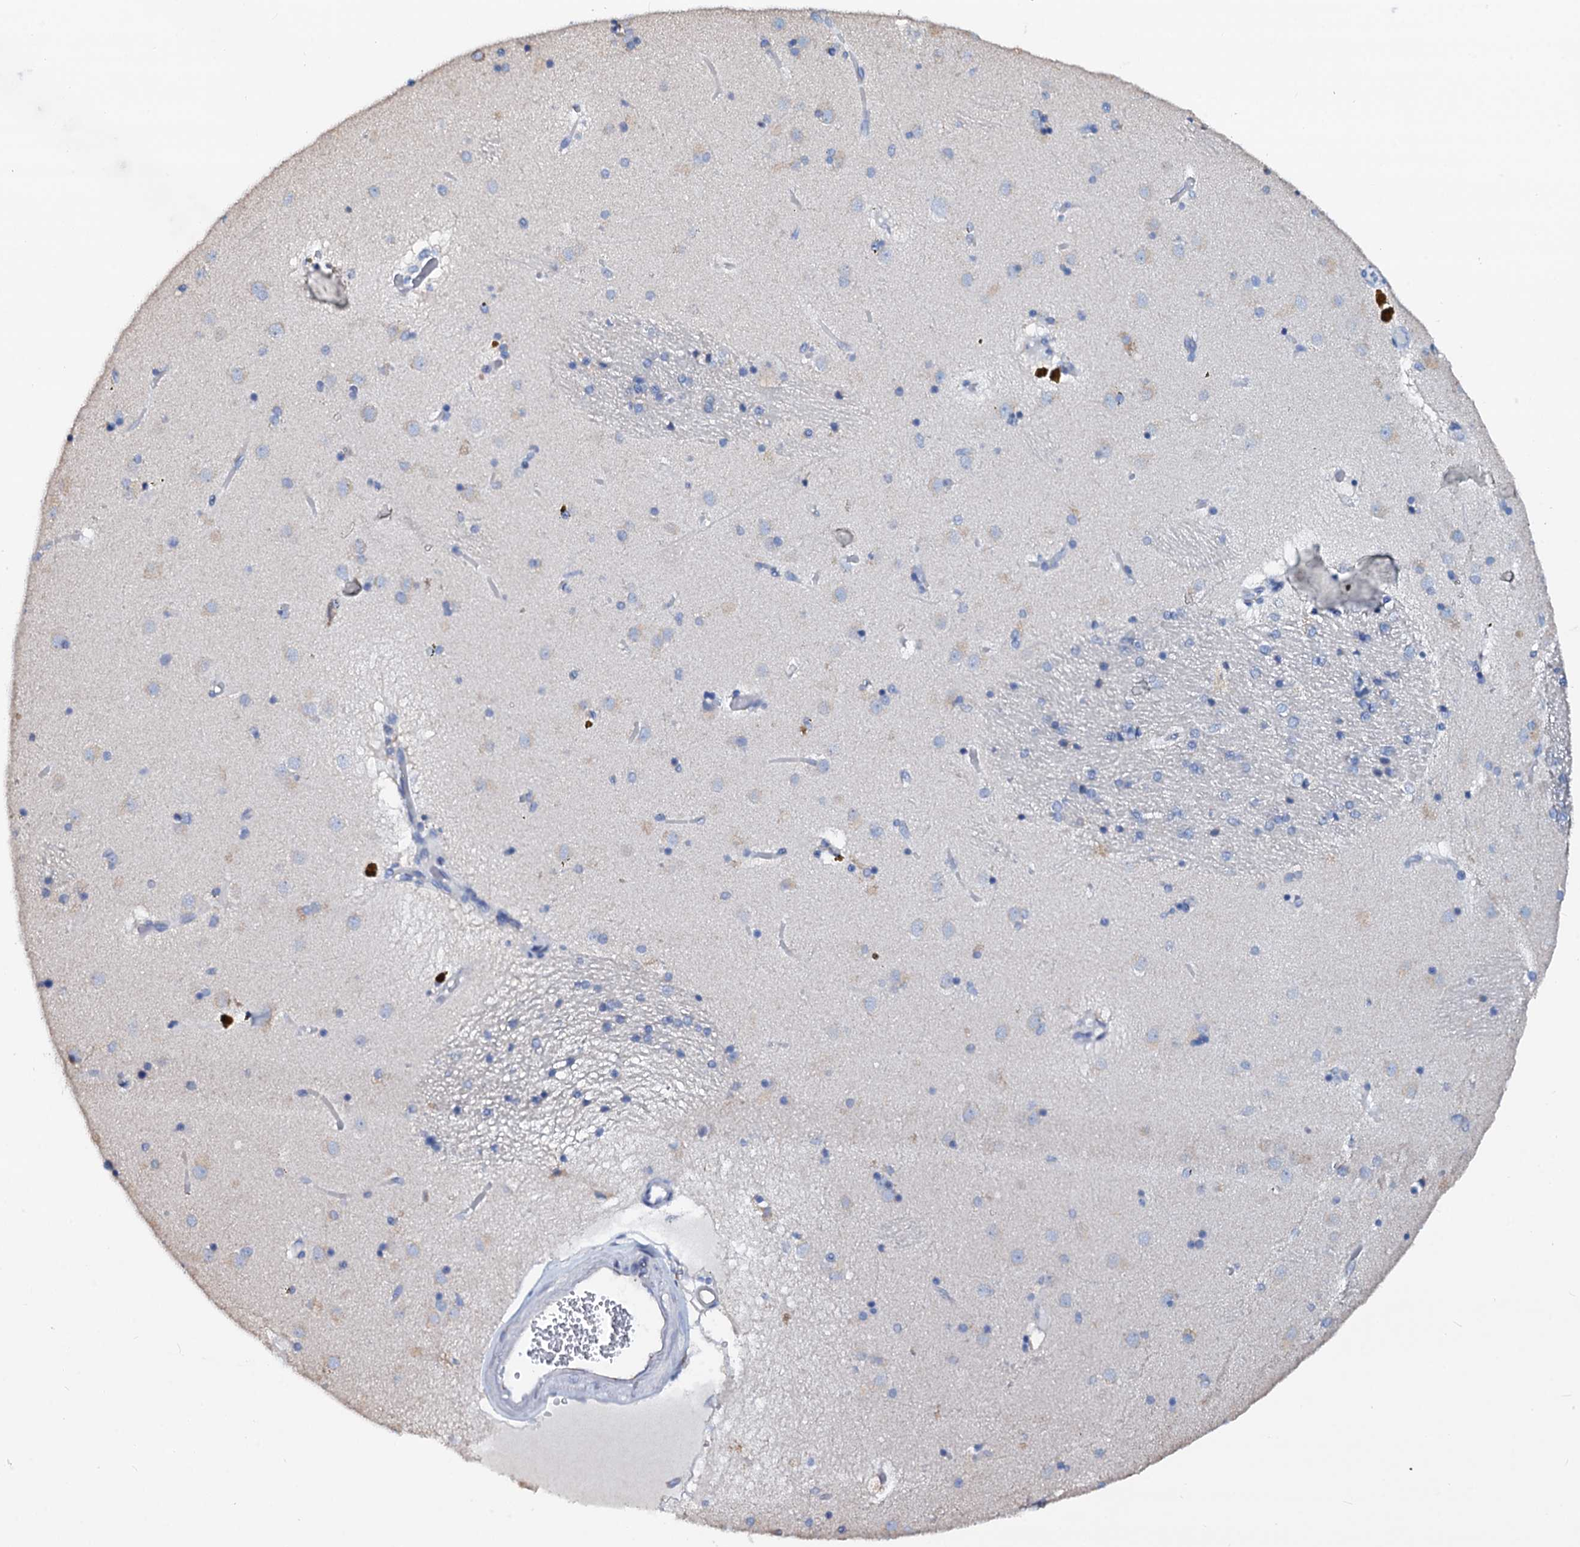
{"staining": {"intensity": "negative", "quantity": "none", "location": "none"}, "tissue": "caudate", "cell_type": "Glial cells", "image_type": "normal", "snomed": [{"axis": "morphology", "description": "Normal tissue, NOS"}, {"axis": "topography", "description": "Lateral ventricle wall"}], "caption": "Immunohistochemistry of unremarkable caudate exhibits no staining in glial cells.", "gene": "AKAP3", "patient": {"sex": "male", "age": 70}}